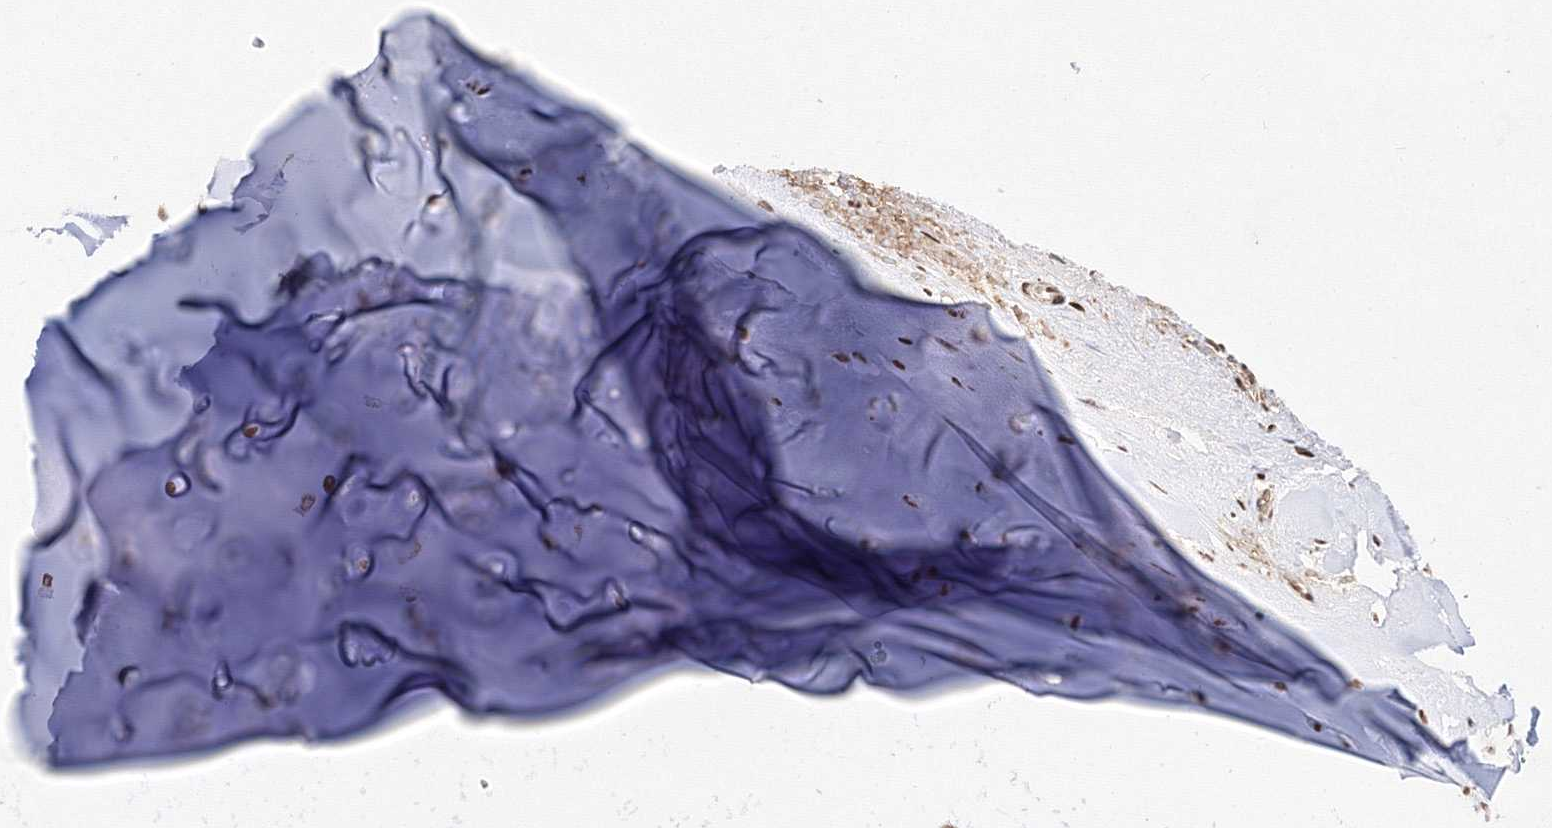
{"staining": {"intensity": "moderate", "quantity": ">75%", "location": "nuclear"}, "tissue": "adipose tissue", "cell_type": "Adipocytes", "image_type": "normal", "snomed": [{"axis": "morphology", "description": "Normal tissue, NOS"}, {"axis": "morphology", "description": "Basal cell carcinoma"}, {"axis": "topography", "description": "Cartilage tissue"}, {"axis": "topography", "description": "Nasopharynx"}, {"axis": "topography", "description": "Oral tissue"}], "caption": "Protein staining shows moderate nuclear positivity in about >75% of adipocytes in unremarkable adipose tissue.", "gene": "ZNF638", "patient": {"sex": "female", "age": 77}}